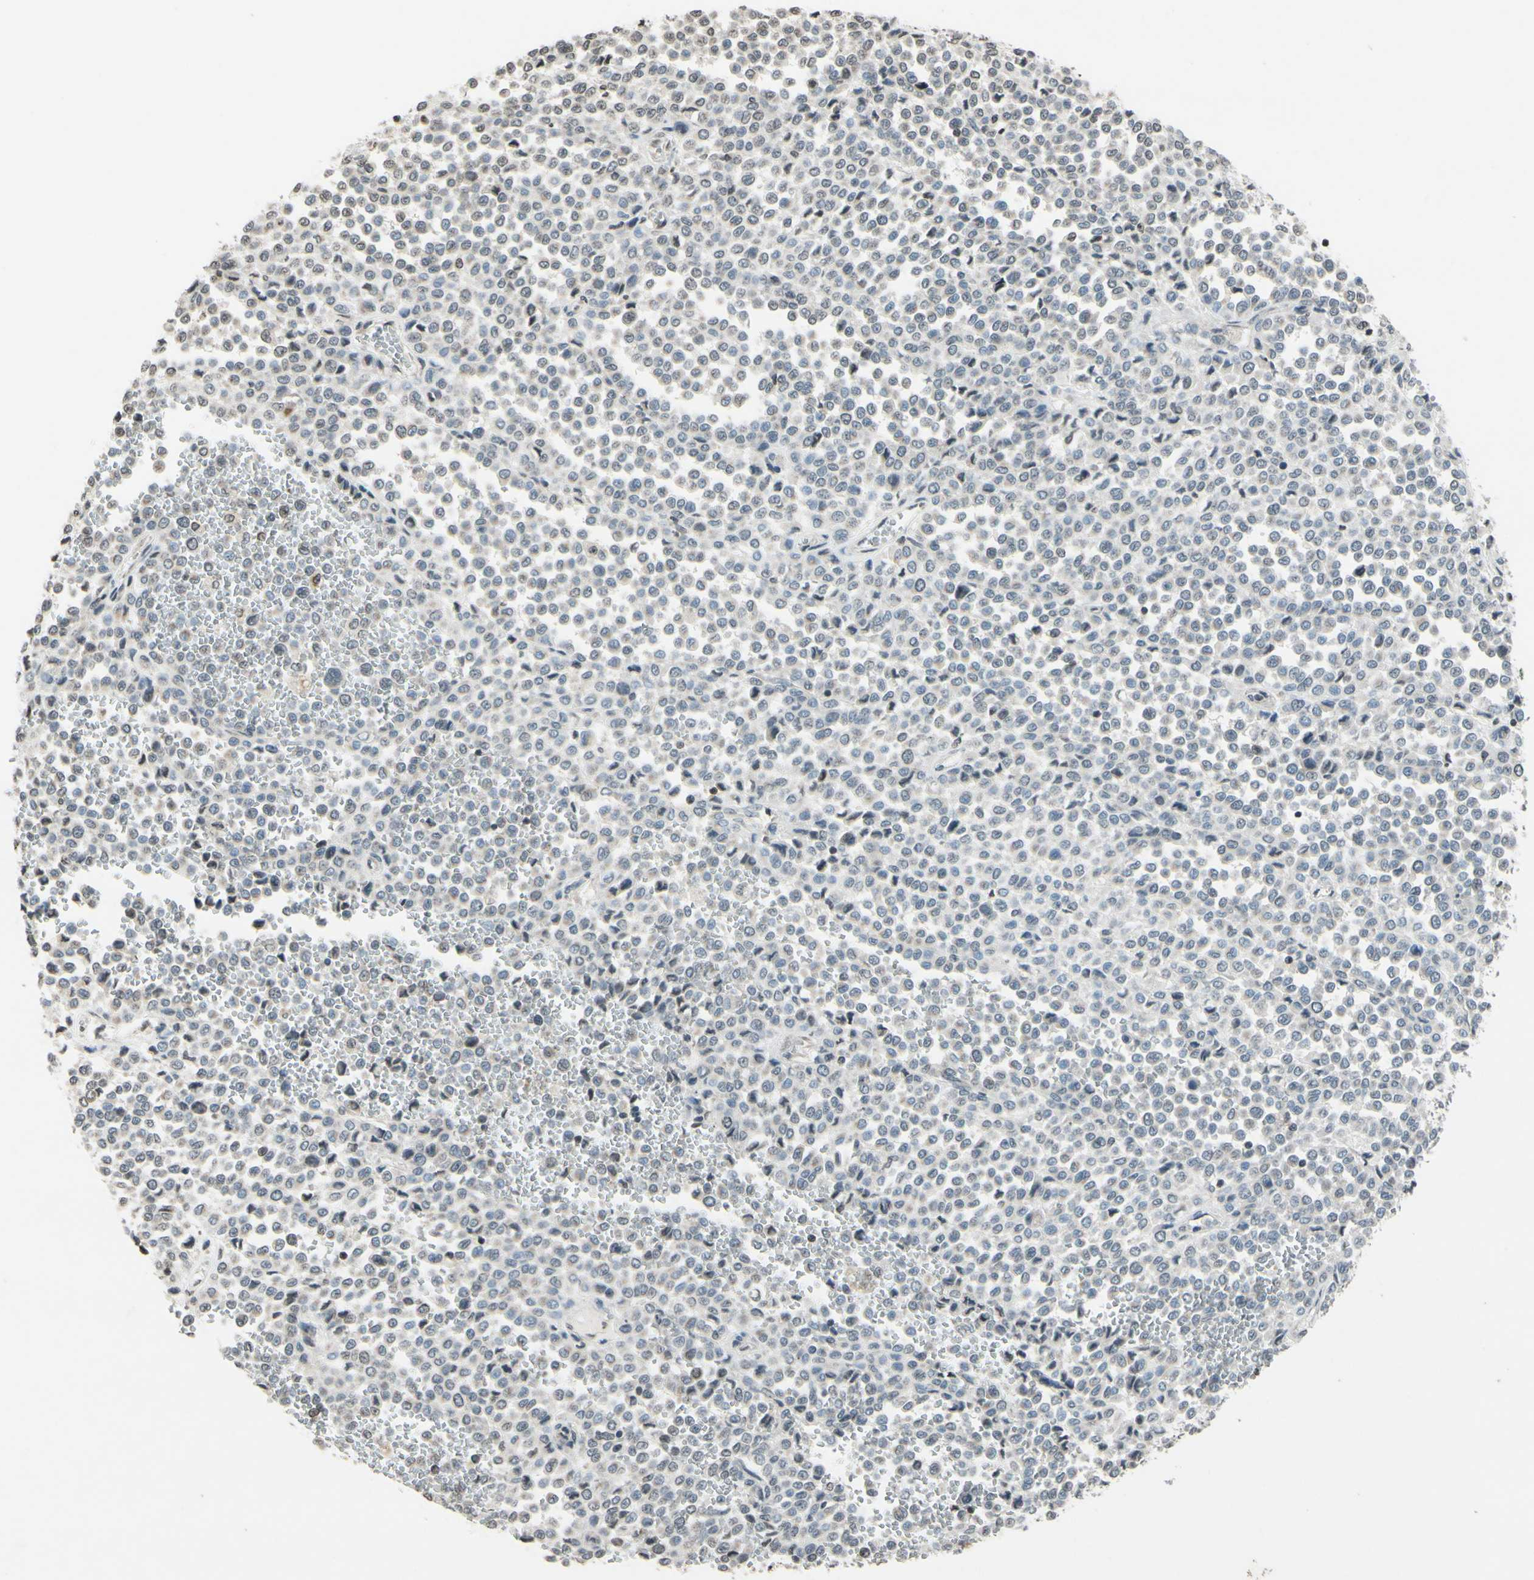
{"staining": {"intensity": "negative", "quantity": "none", "location": "none"}, "tissue": "melanoma", "cell_type": "Tumor cells", "image_type": "cancer", "snomed": [{"axis": "morphology", "description": "Malignant melanoma, Metastatic site"}, {"axis": "topography", "description": "Pancreas"}], "caption": "This is a image of immunohistochemistry staining of melanoma, which shows no positivity in tumor cells. The staining was performed using DAB to visualize the protein expression in brown, while the nuclei were stained in blue with hematoxylin (Magnification: 20x).", "gene": "CLDN11", "patient": {"sex": "female", "age": 30}}